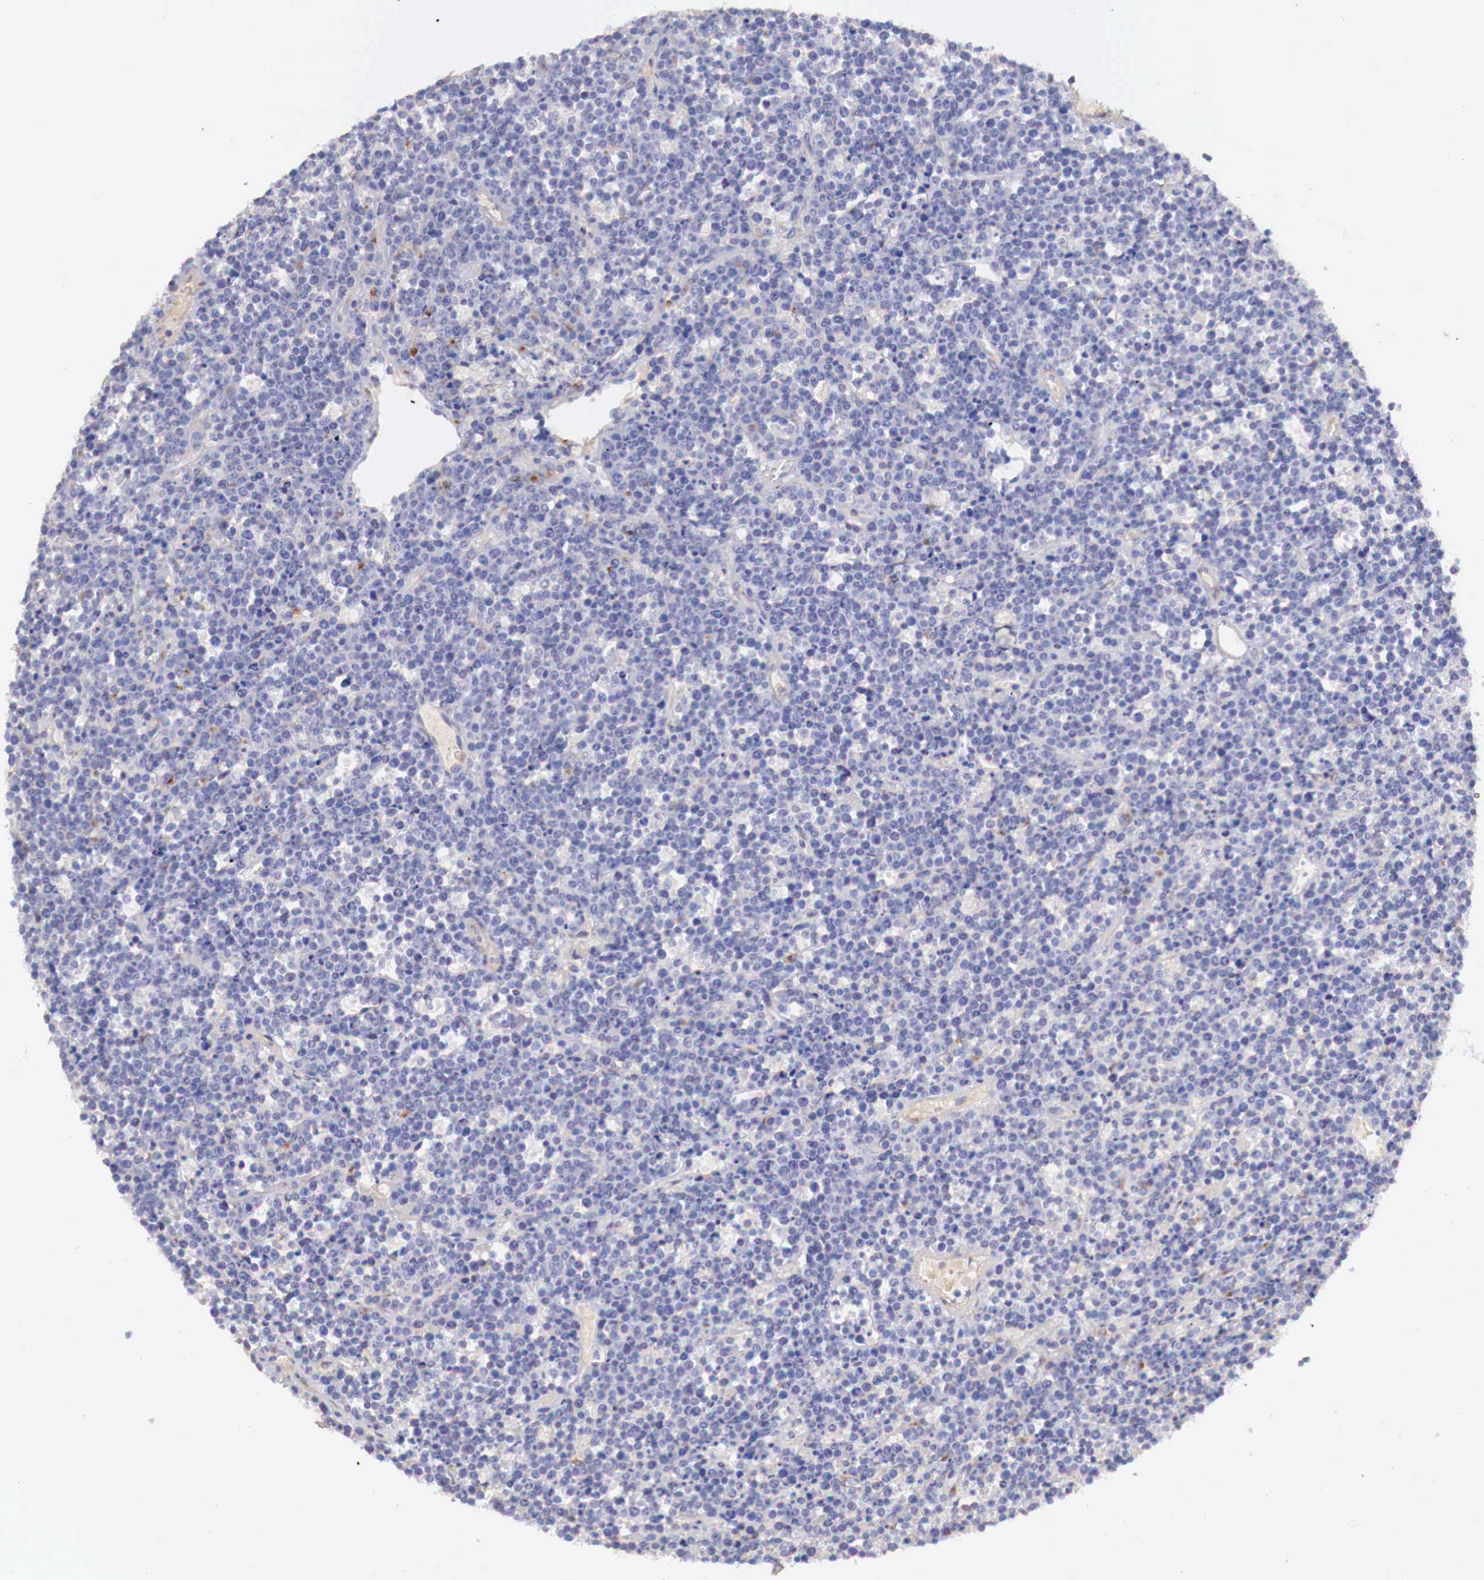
{"staining": {"intensity": "negative", "quantity": "none", "location": "none"}, "tissue": "lymphoma", "cell_type": "Tumor cells", "image_type": "cancer", "snomed": [{"axis": "morphology", "description": "Malignant lymphoma, non-Hodgkin's type, High grade"}, {"axis": "topography", "description": "Ovary"}], "caption": "Immunohistochemistry (IHC) of human lymphoma shows no positivity in tumor cells.", "gene": "KLHDC7B", "patient": {"sex": "female", "age": 56}}